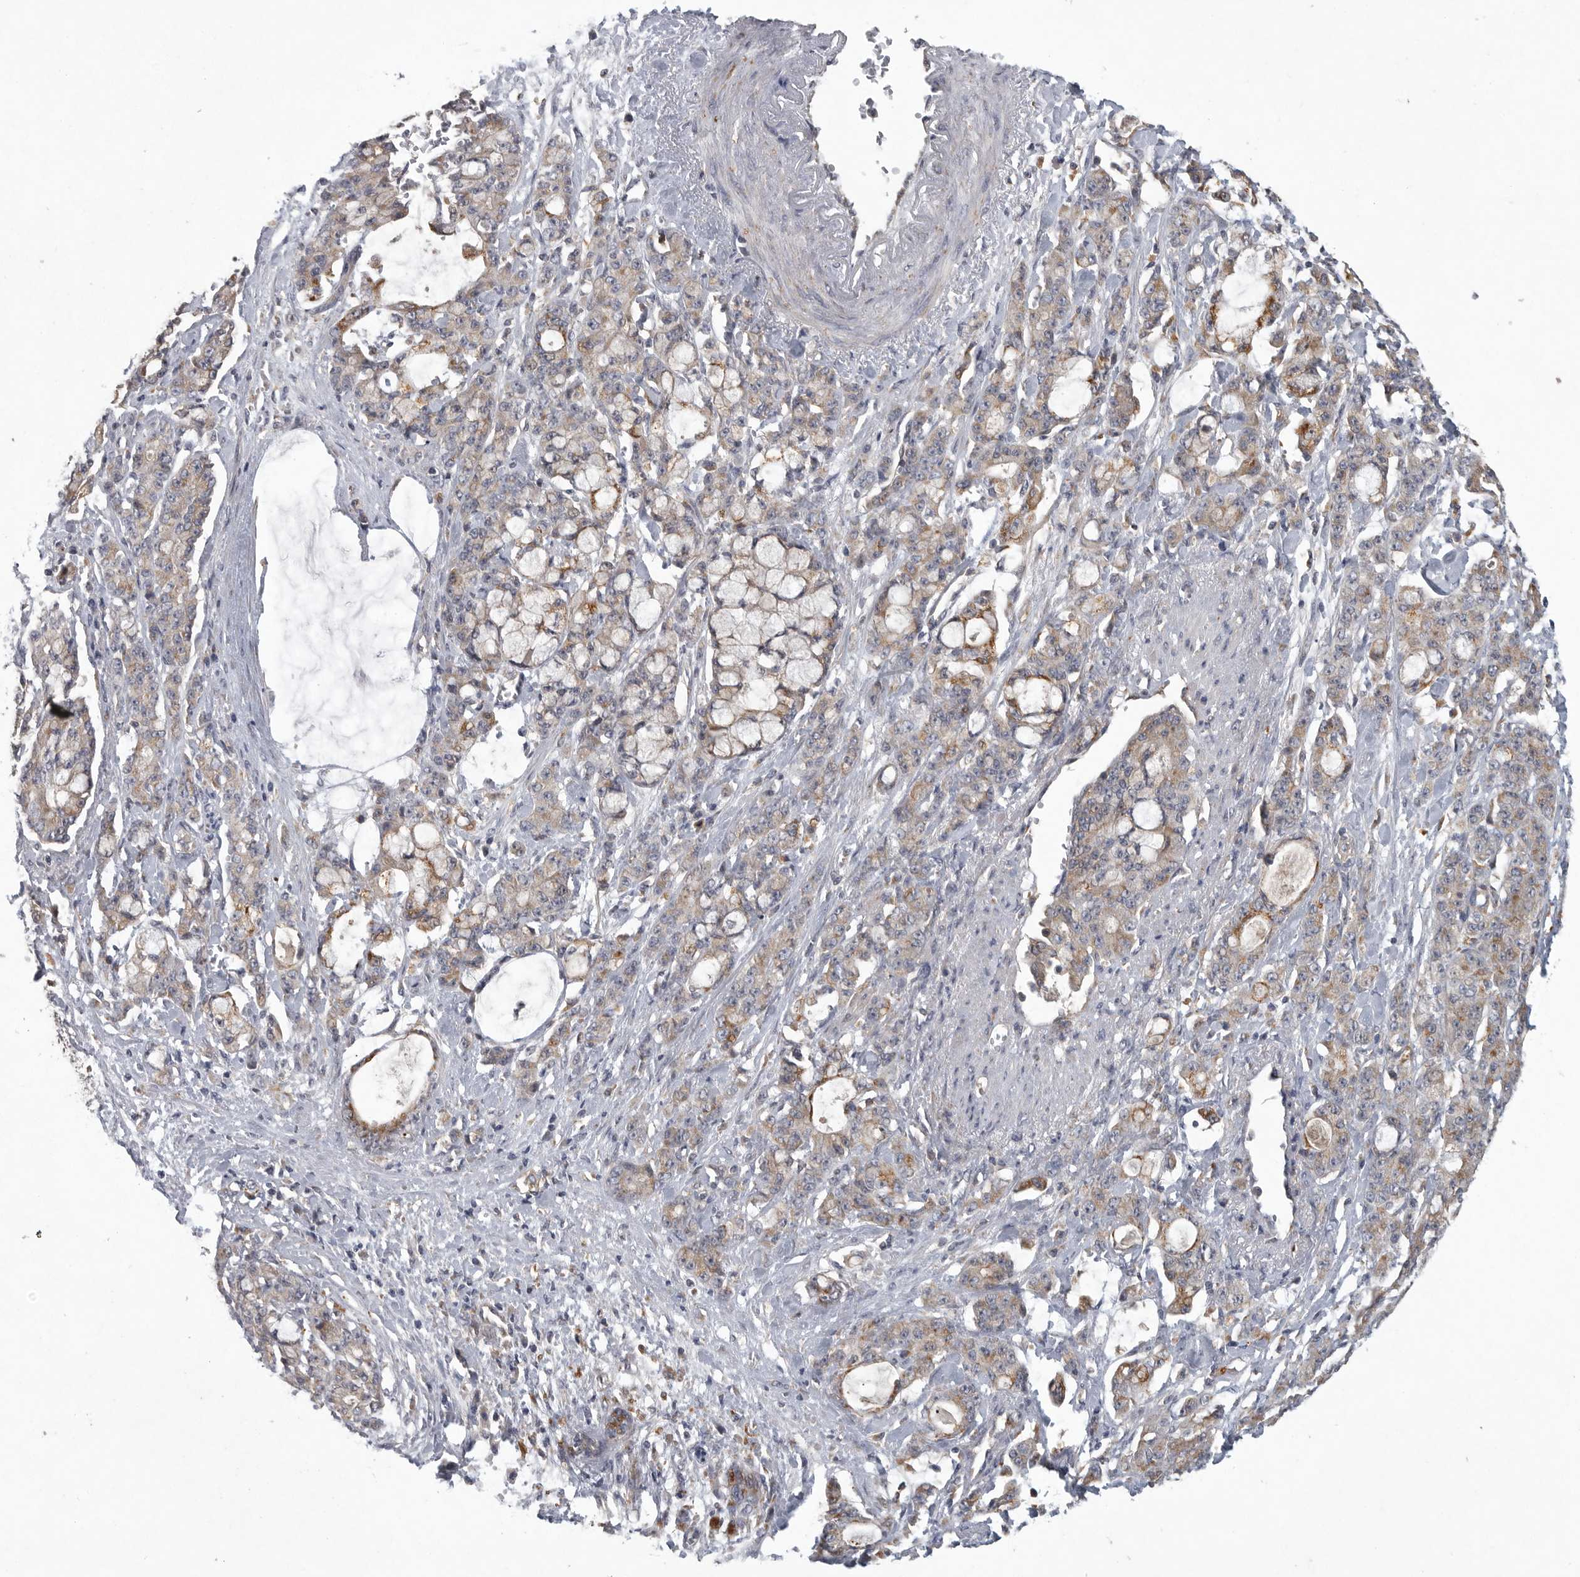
{"staining": {"intensity": "weak", "quantity": ">75%", "location": "cytoplasmic/membranous"}, "tissue": "pancreatic cancer", "cell_type": "Tumor cells", "image_type": "cancer", "snomed": [{"axis": "morphology", "description": "Adenocarcinoma, NOS"}, {"axis": "topography", "description": "Pancreas"}], "caption": "Pancreatic cancer (adenocarcinoma) was stained to show a protein in brown. There is low levels of weak cytoplasmic/membranous expression in approximately >75% of tumor cells.", "gene": "LAMTOR3", "patient": {"sex": "female", "age": 73}}